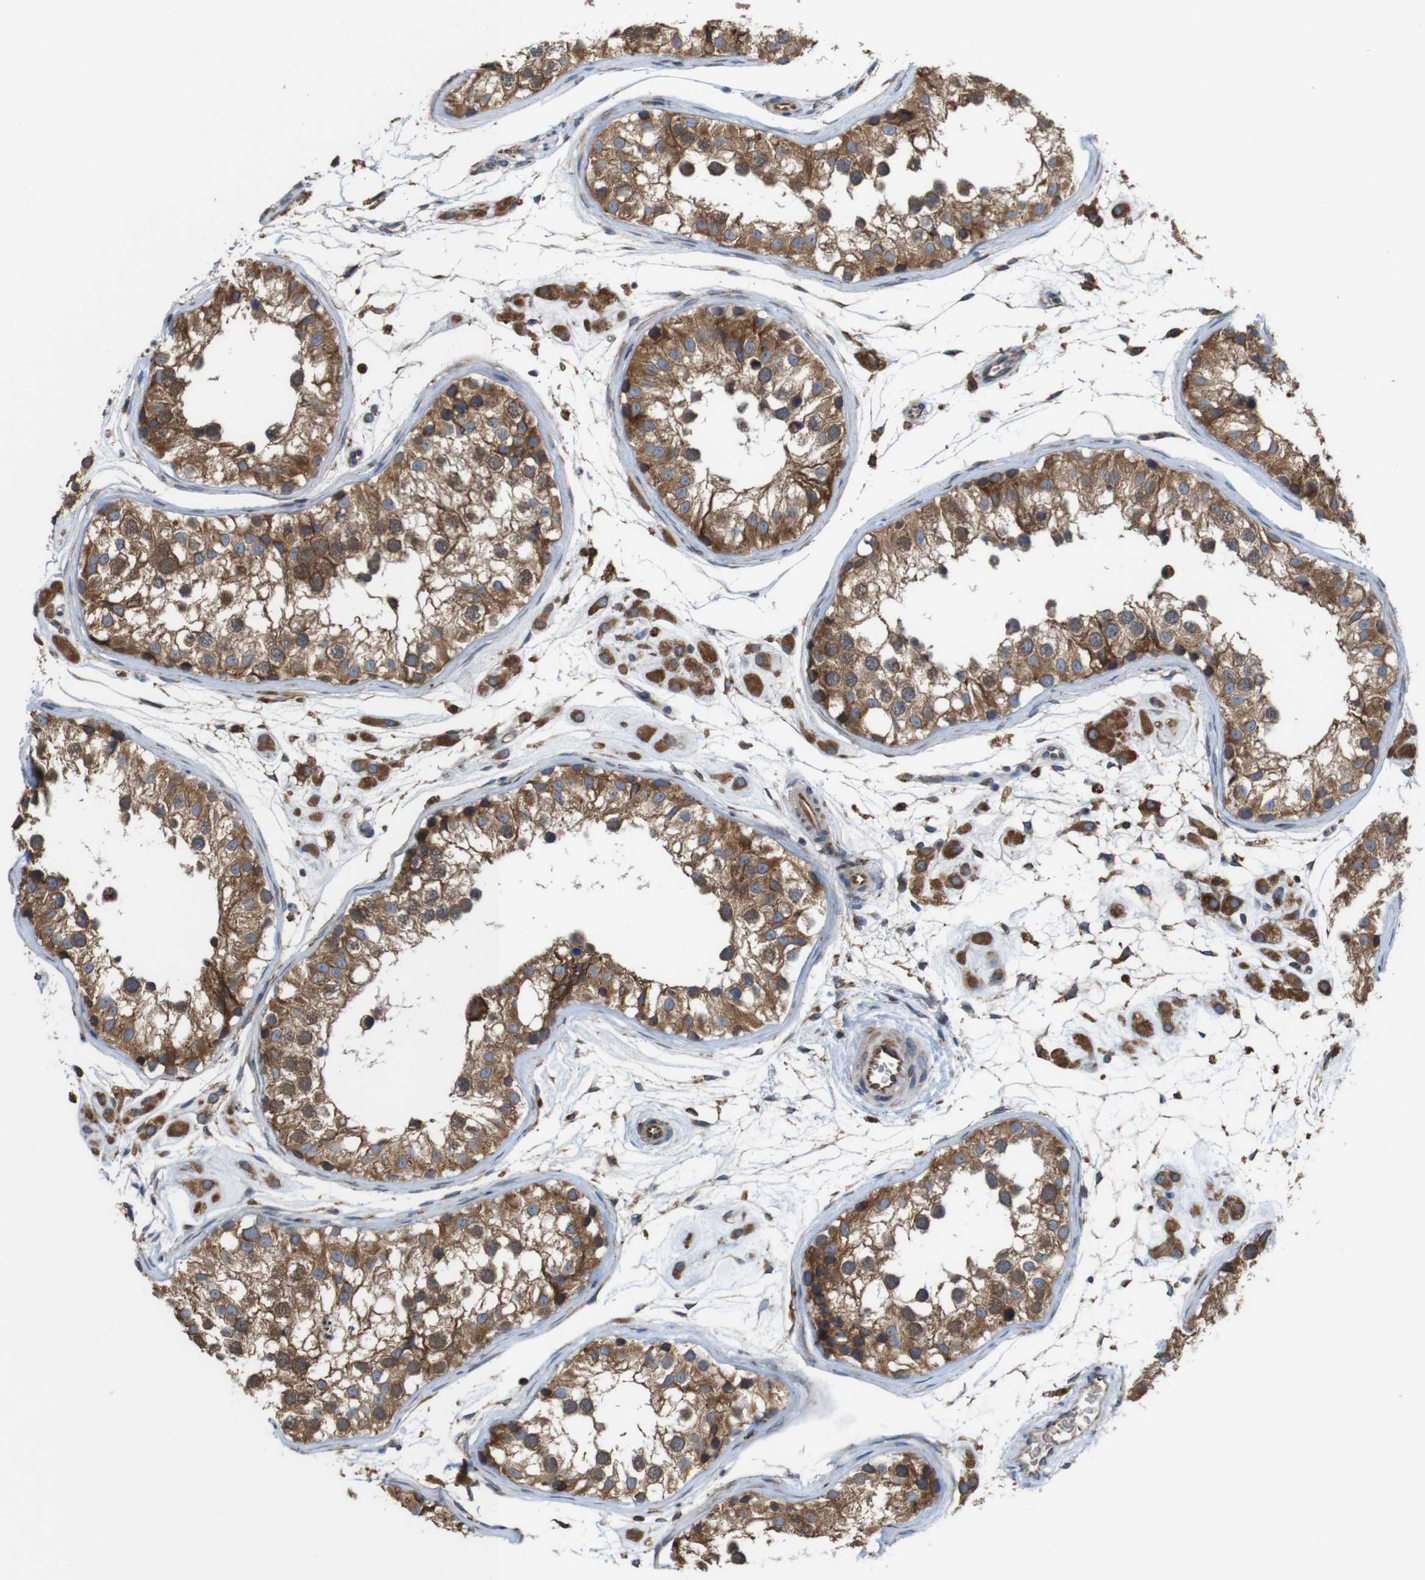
{"staining": {"intensity": "moderate", "quantity": ">75%", "location": "cytoplasmic/membranous"}, "tissue": "testis", "cell_type": "Cells in seminiferous ducts", "image_type": "normal", "snomed": [{"axis": "morphology", "description": "Normal tissue, NOS"}, {"axis": "morphology", "description": "Adenocarcinoma, metastatic, NOS"}, {"axis": "topography", "description": "Testis"}], "caption": "Immunohistochemistry (IHC) histopathology image of unremarkable testis: human testis stained using immunohistochemistry shows medium levels of moderate protein expression localized specifically in the cytoplasmic/membranous of cells in seminiferous ducts, appearing as a cytoplasmic/membranous brown color.", "gene": "UGGT1", "patient": {"sex": "male", "age": 26}}